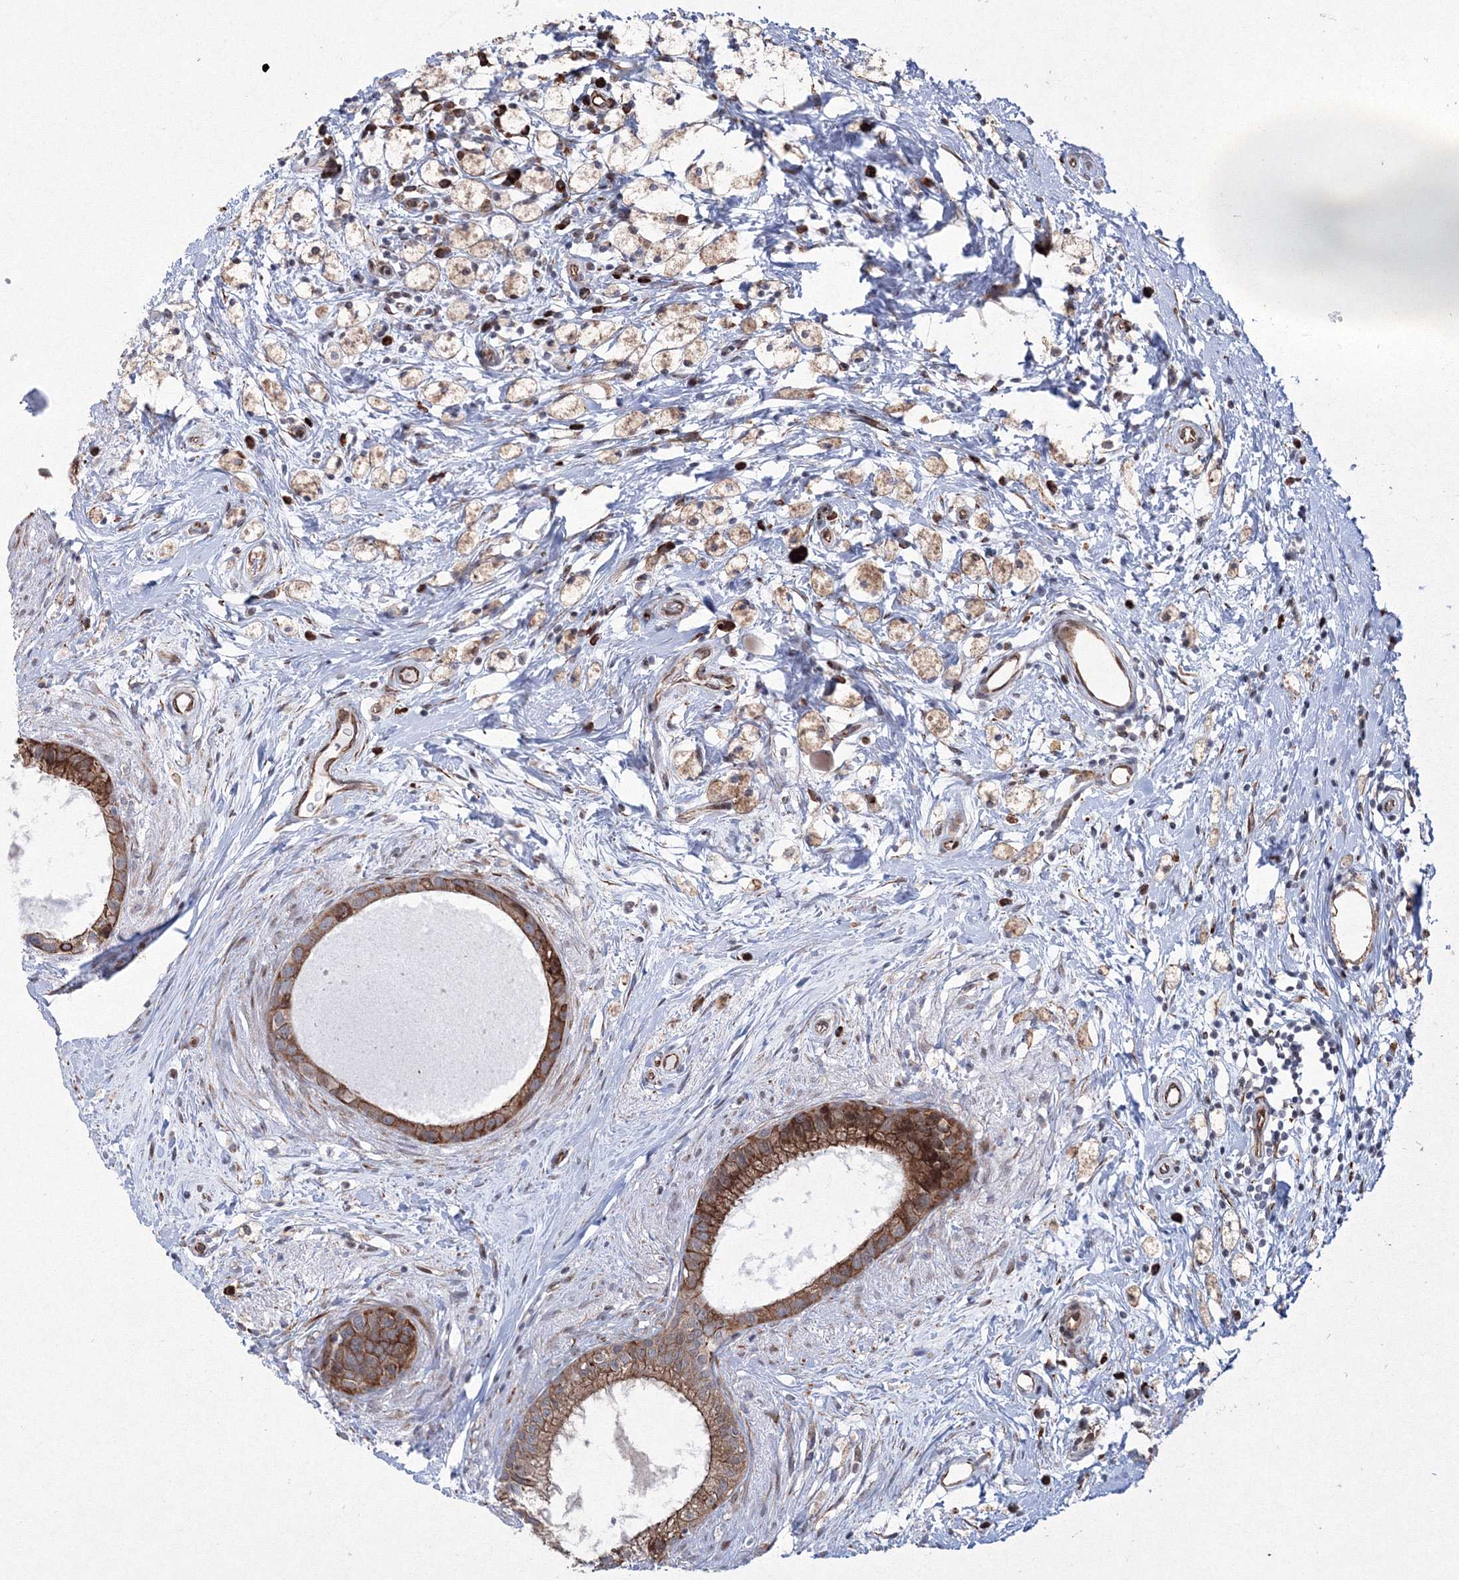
{"staining": {"intensity": "moderate", "quantity": ">75%", "location": "cytoplasmic/membranous"}, "tissue": "epididymis", "cell_type": "Glandular cells", "image_type": "normal", "snomed": [{"axis": "morphology", "description": "Normal tissue, NOS"}, {"axis": "topography", "description": "Epididymis"}], "caption": "Protein expression analysis of unremarkable epididymis demonstrates moderate cytoplasmic/membranous positivity in about >75% of glandular cells. Immunohistochemistry stains the protein of interest in brown and the nuclei are stained blue.", "gene": "EFCAB12", "patient": {"sex": "male", "age": 80}}